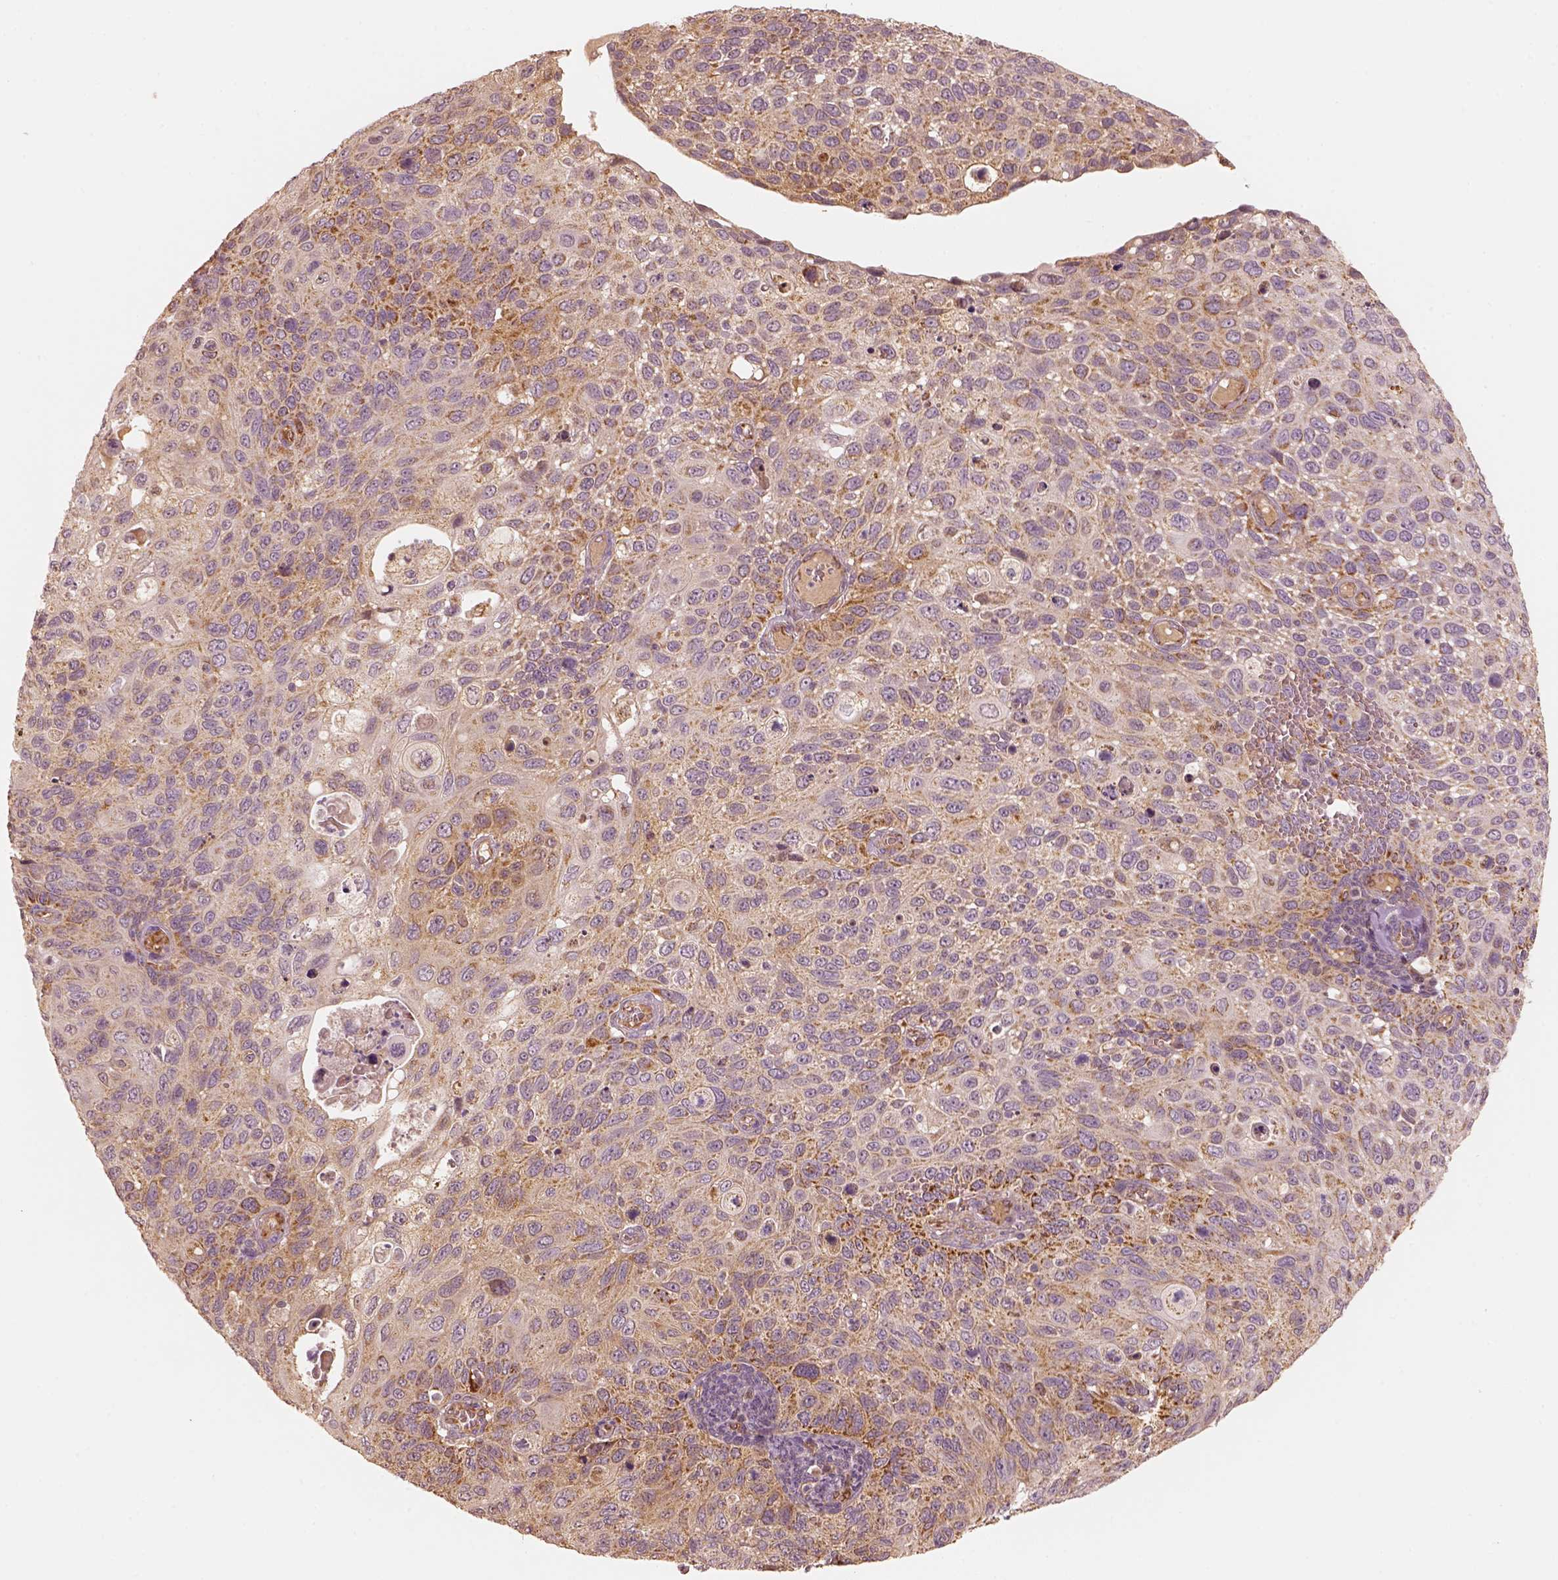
{"staining": {"intensity": "moderate", "quantity": "<25%", "location": "cytoplasmic/membranous"}, "tissue": "cervical cancer", "cell_type": "Tumor cells", "image_type": "cancer", "snomed": [{"axis": "morphology", "description": "Squamous cell carcinoma, NOS"}, {"axis": "topography", "description": "Cervix"}], "caption": "Cervical squamous cell carcinoma stained with immunohistochemistry displays moderate cytoplasmic/membranous positivity in approximately <25% of tumor cells.", "gene": "FSCN1", "patient": {"sex": "female", "age": 70}}